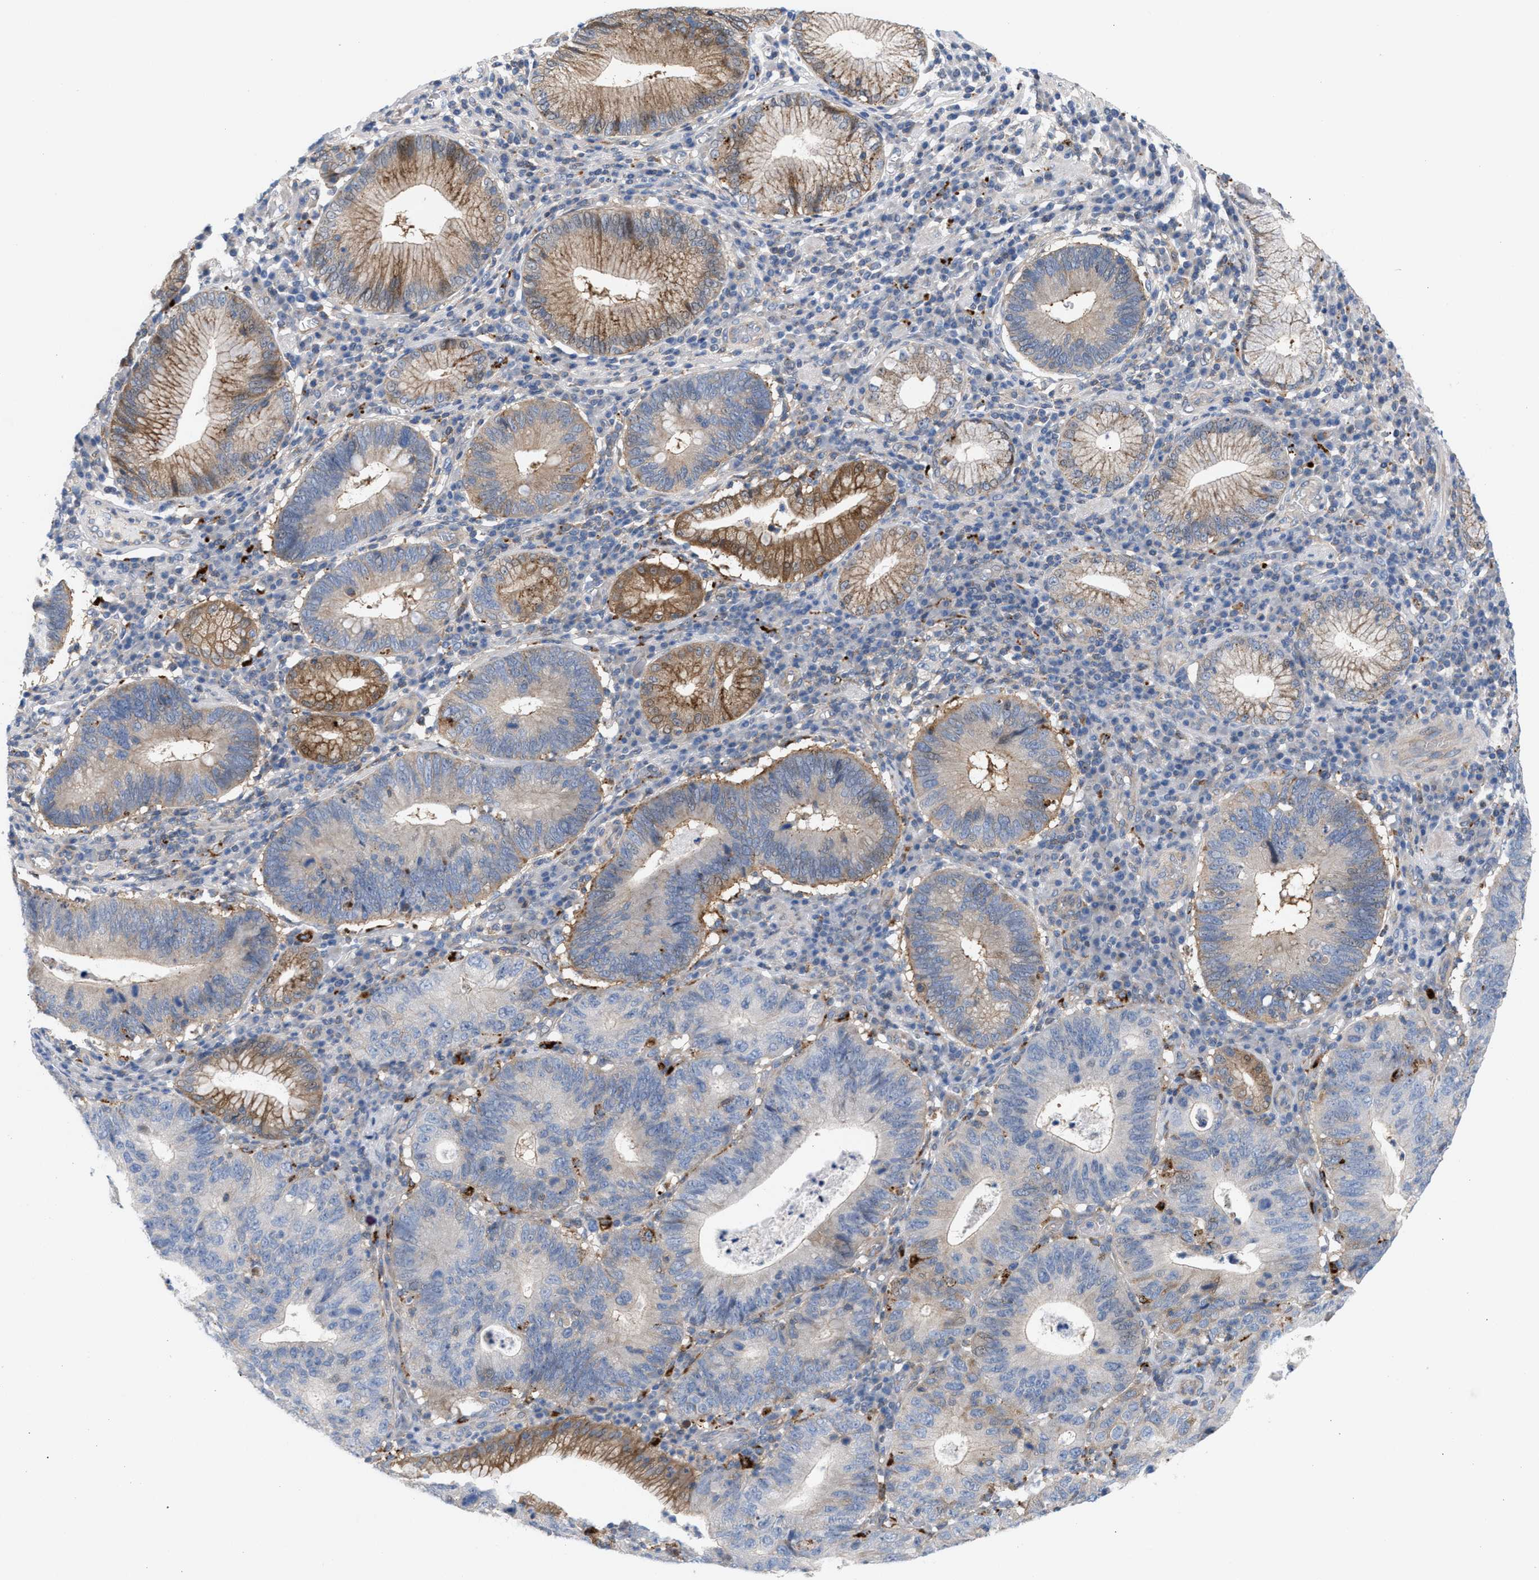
{"staining": {"intensity": "moderate", "quantity": "<25%", "location": "cytoplasmic/membranous"}, "tissue": "stomach cancer", "cell_type": "Tumor cells", "image_type": "cancer", "snomed": [{"axis": "morphology", "description": "Adenocarcinoma, NOS"}, {"axis": "topography", "description": "Stomach"}], "caption": "Stomach adenocarcinoma stained for a protein (brown) reveals moderate cytoplasmic/membranous positive staining in approximately <25% of tumor cells.", "gene": "MBTD1", "patient": {"sex": "male", "age": 59}}